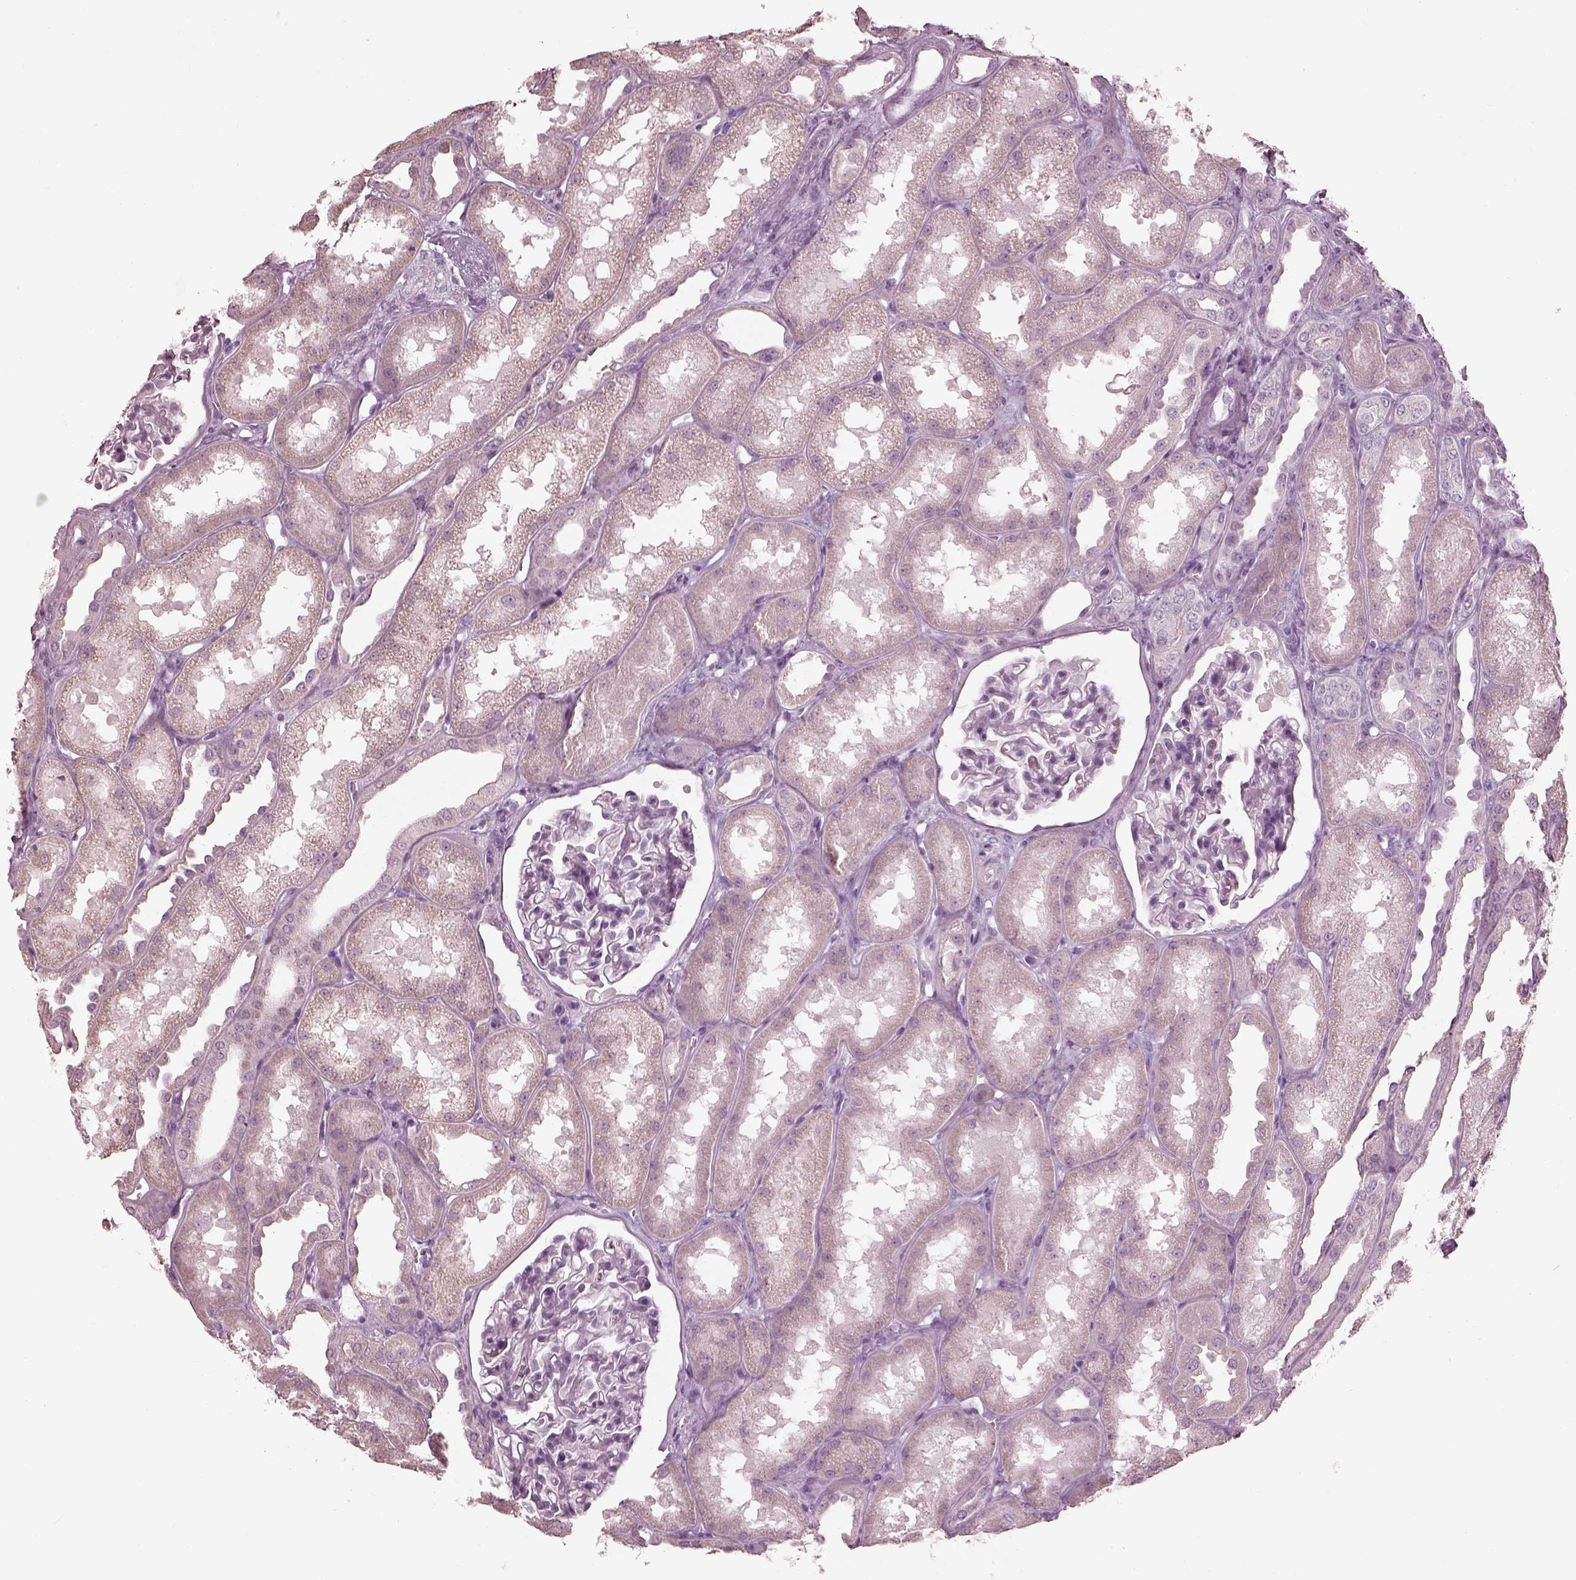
{"staining": {"intensity": "negative", "quantity": "none", "location": "none"}, "tissue": "kidney", "cell_type": "Cells in glomeruli", "image_type": "normal", "snomed": [{"axis": "morphology", "description": "Normal tissue, NOS"}, {"axis": "topography", "description": "Kidney"}], "caption": "Cells in glomeruli show no significant positivity in normal kidney. (Brightfield microscopy of DAB immunohistochemistry (IHC) at high magnification).", "gene": "RSPH9", "patient": {"sex": "male", "age": 61}}